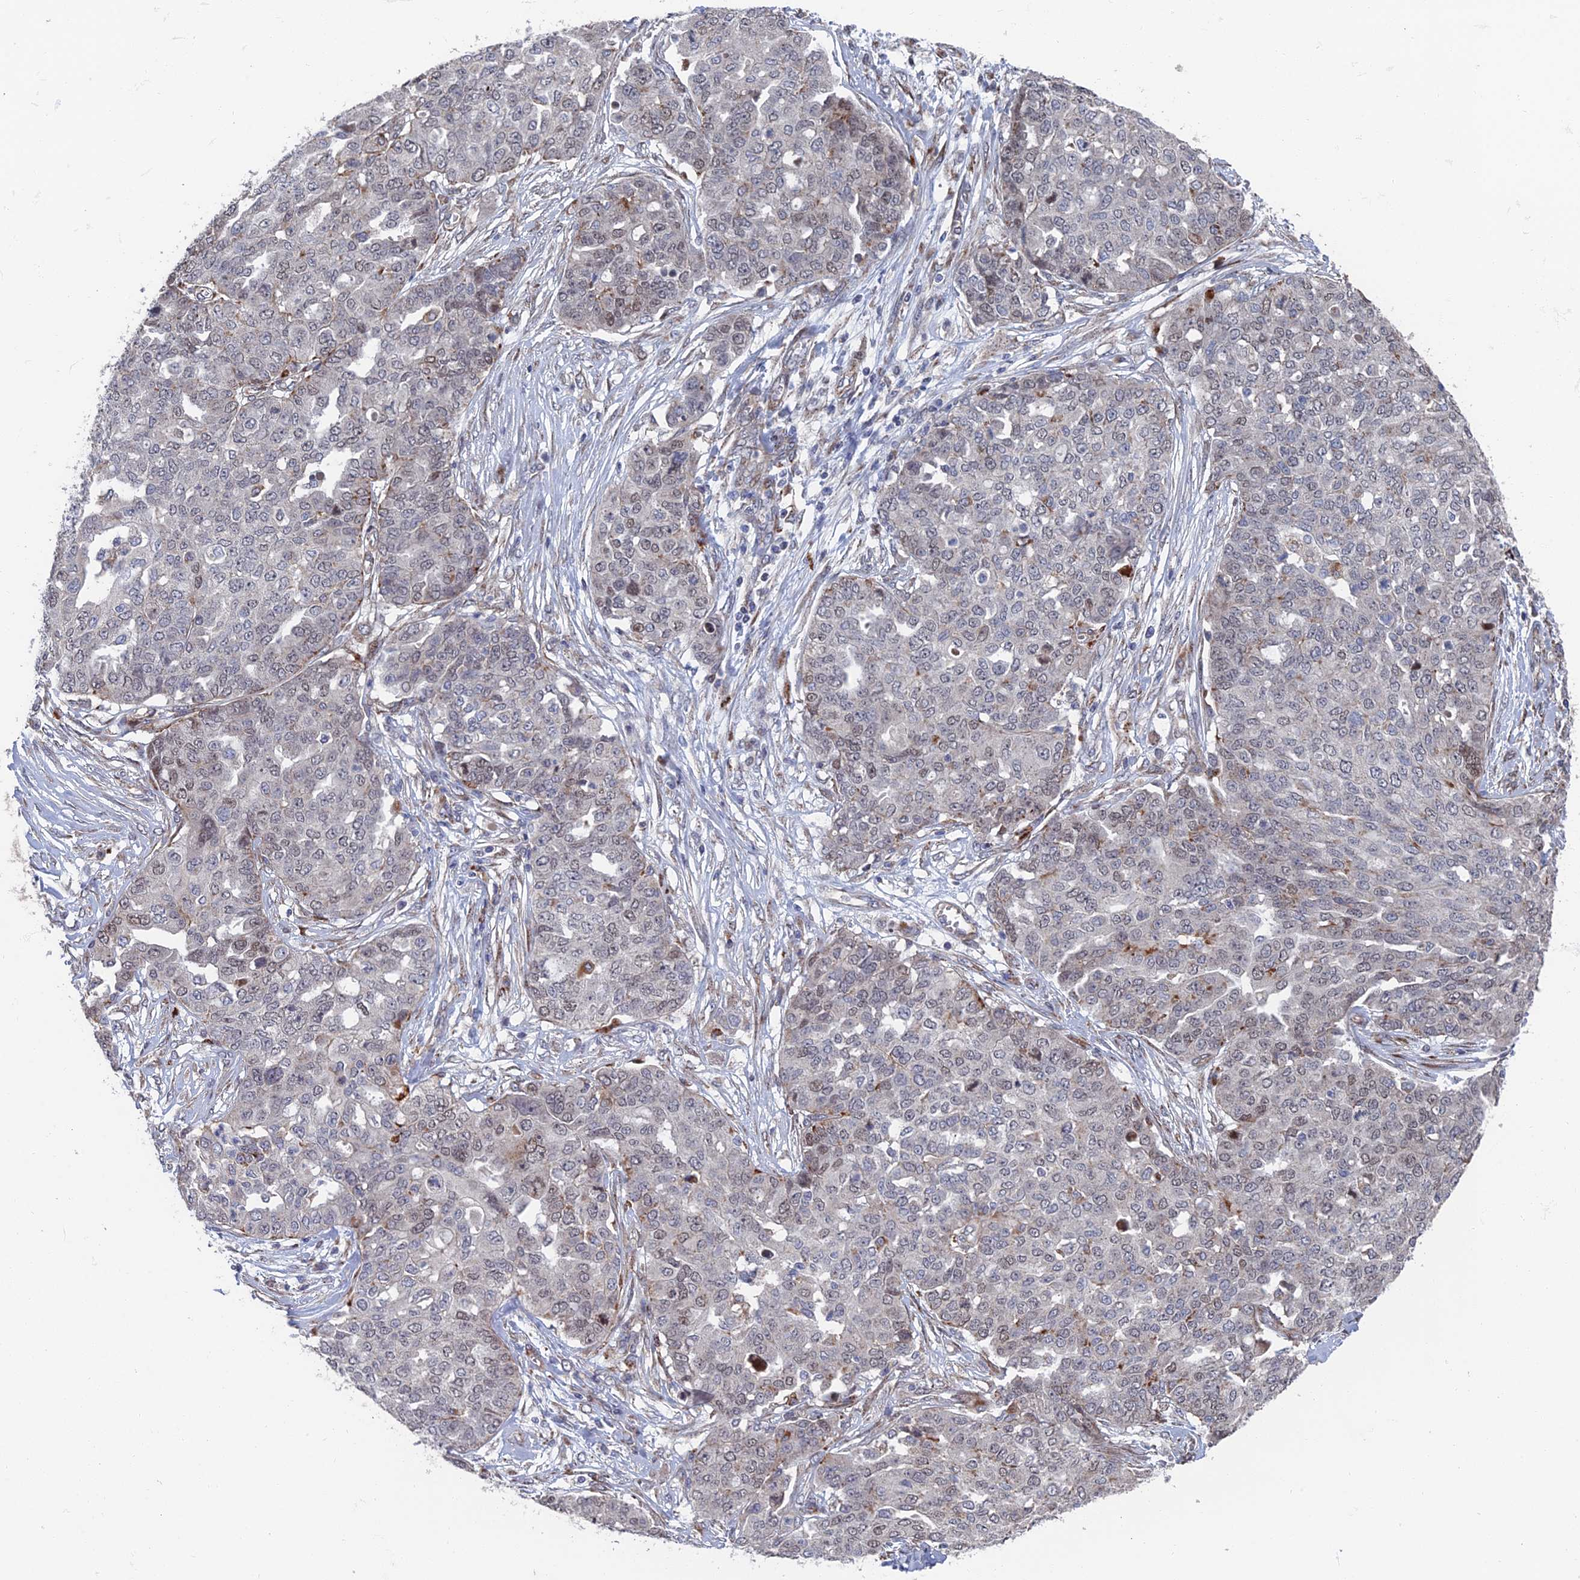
{"staining": {"intensity": "weak", "quantity": "<25%", "location": "cytoplasmic/membranous"}, "tissue": "ovarian cancer", "cell_type": "Tumor cells", "image_type": "cancer", "snomed": [{"axis": "morphology", "description": "Cystadenocarcinoma, serous, NOS"}, {"axis": "topography", "description": "Soft tissue"}, {"axis": "topography", "description": "Ovary"}], "caption": "Photomicrograph shows no significant protein staining in tumor cells of ovarian serous cystadenocarcinoma.", "gene": "GTF2IRD1", "patient": {"sex": "female", "age": 57}}